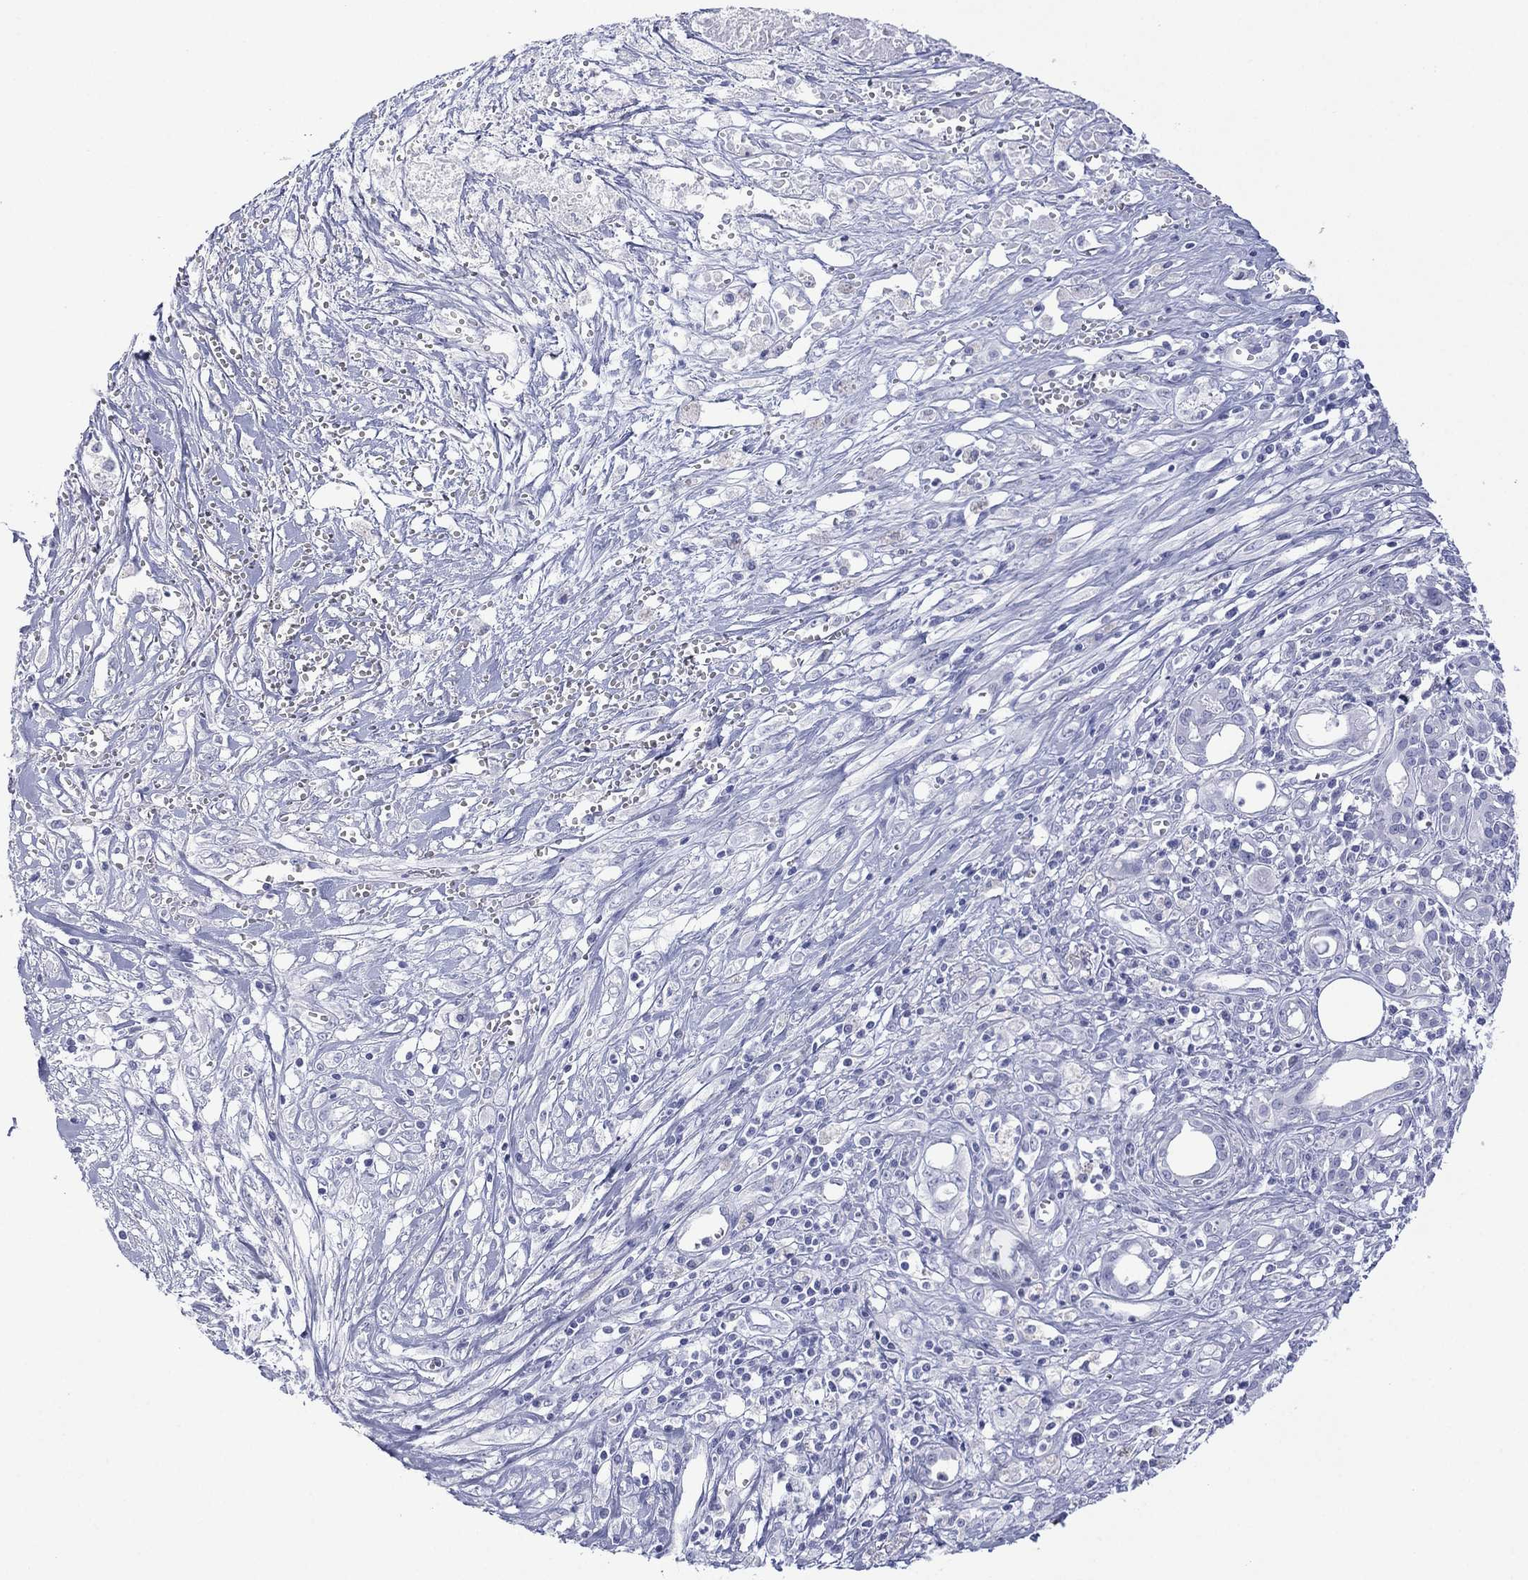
{"staining": {"intensity": "negative", "quantity": "none", "location": "none"}, "tissue": "pancreatic cancer", "cell_type": "Tumor cells", "image_type": "cancer", "snomed": [{"axis": "morphology", "description": "Adenocarcinoma, NOS"}, {"axis": "topography", "description": "Pancreas"}], "caption": "DAB immunohistochemical staining of pancreatic cancer shows no significant staining in tumor cells.", "gene": "DSG1", "patient": {"sex": "male", "age": 71}}